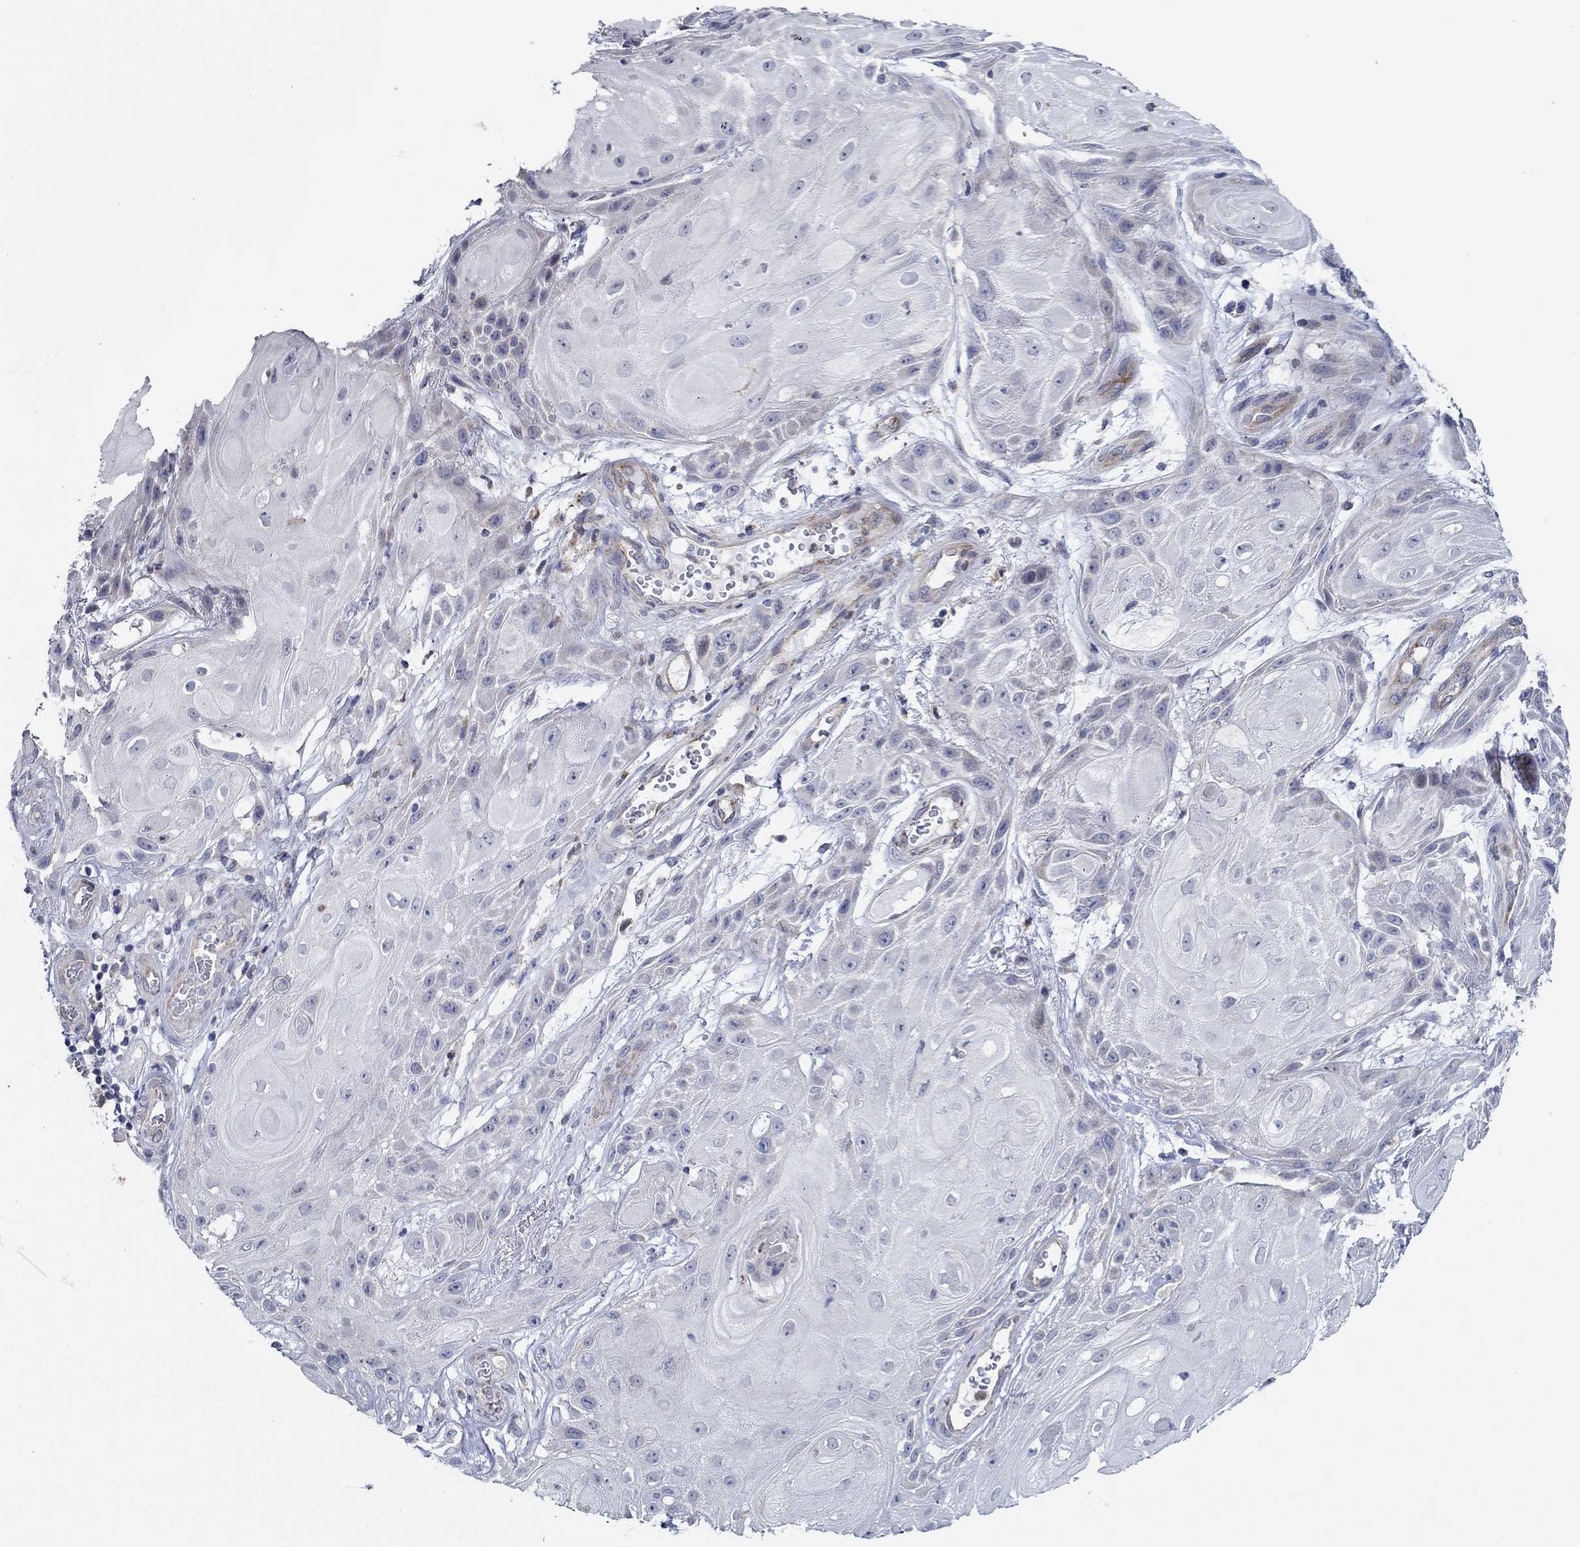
{"staining": {"intensity": "negative", "quantity": "none", "location": "none"}, "tissue": "skin cancer", "cell_type": "Tumor cells", "image_type": "cancer", "snomed": [{"axis": "morphology", "description": "Squamous cell carcinoma, NOS"}, {"axis": "topography", "description": "Skin"}], "caption": "Immunohistochemistry micrograph of squamous cell carcinoma (skin) stained for a protein (brown), which exhibits no staining in tumor cells.", "gene": "CFAP61", "patient": {"sex": "male", "age": 62}}